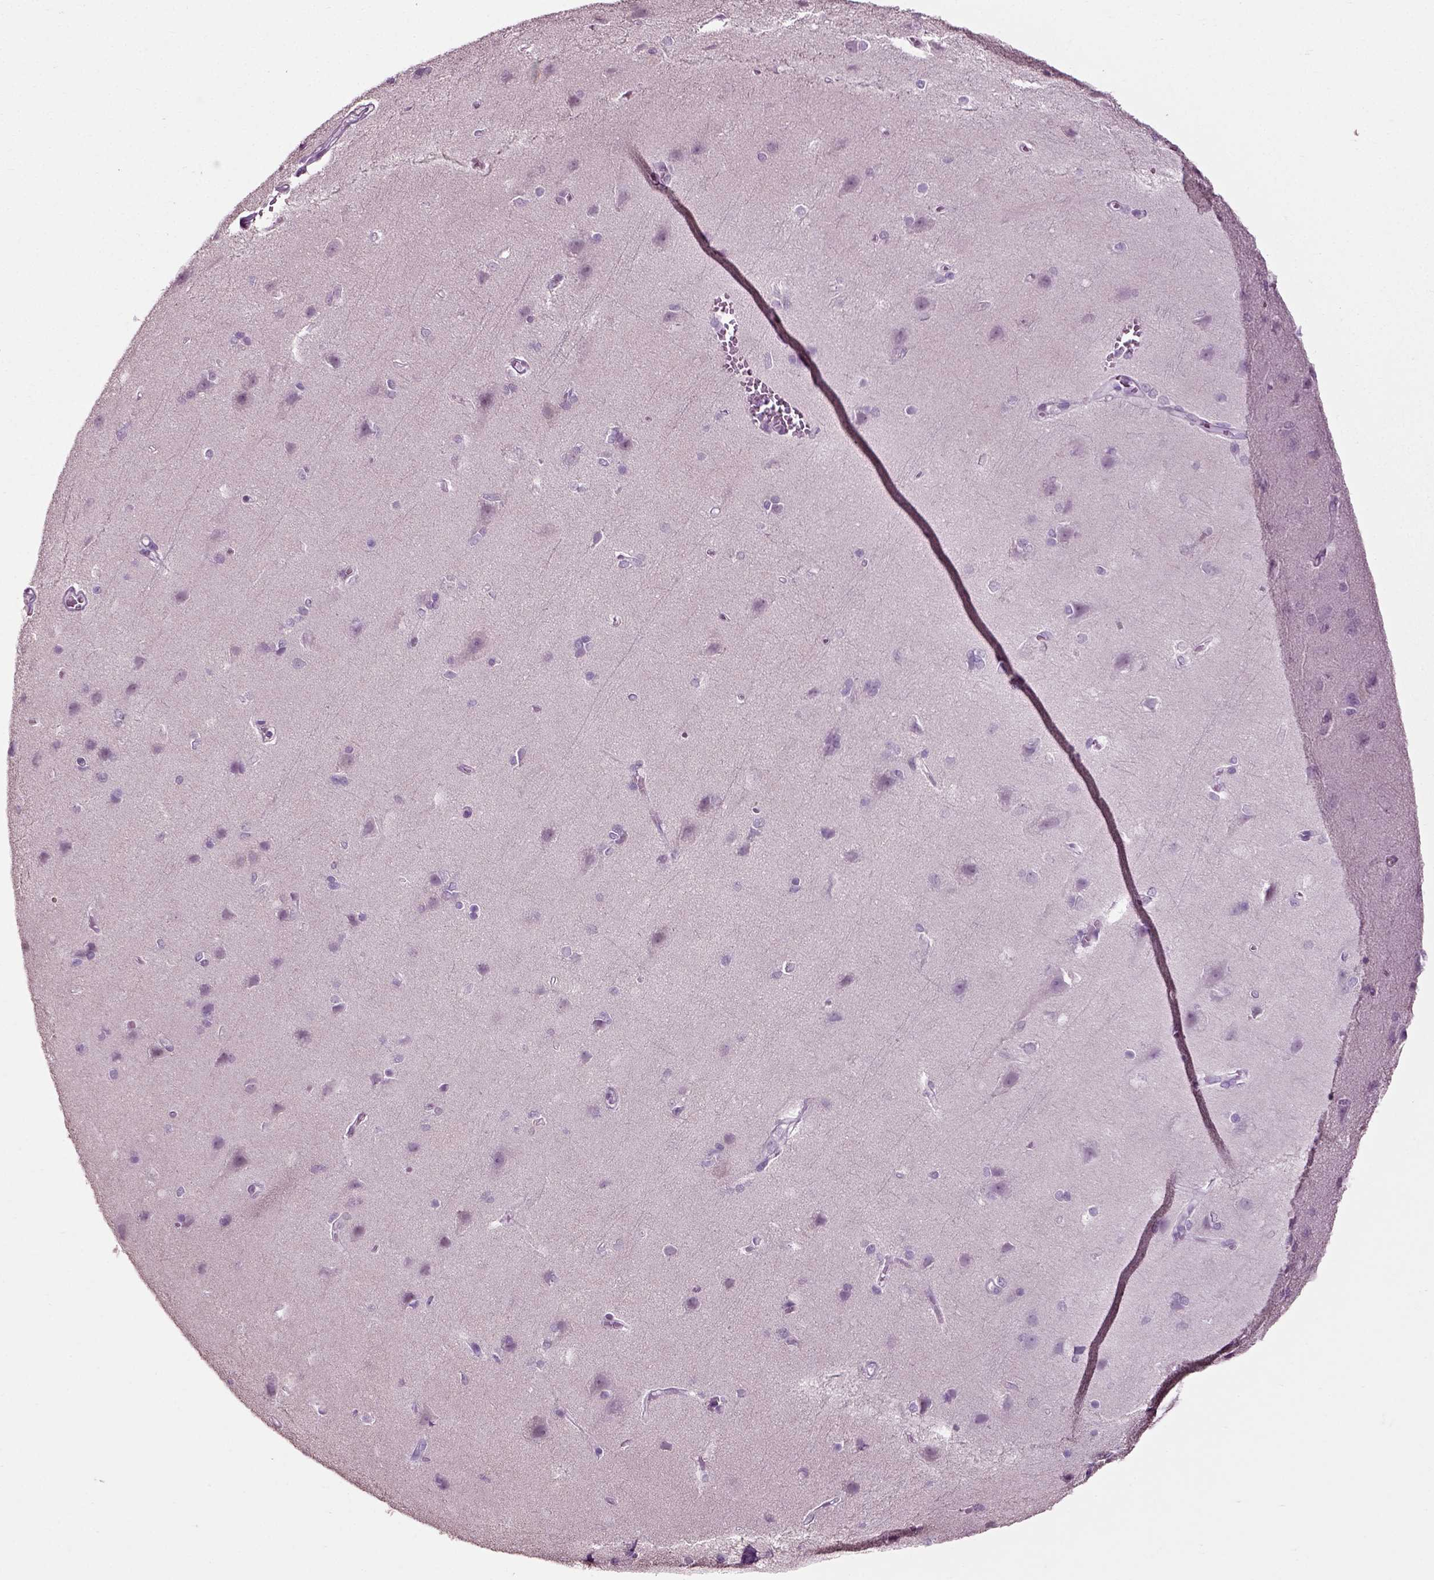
{"staining": {"intensity": "negative", "quantity": "none", "location": "none"}, "tissue": "cerebral cortex", "cell_type": "Endothelial cells", "image_type": "normal", "snomed": [{"axis": "morphology", "description": "Normal tissue, NOS"}, {"axis": "topography", "description": "Cerebral cortex"}], "caption": "This is an immunohistochemistry (IHC) image of benign human cerebral cortex. There is no staining in endothelial cells.", "gene": "SLC26A8", "patient": {"sex": "male", "age": 37}}